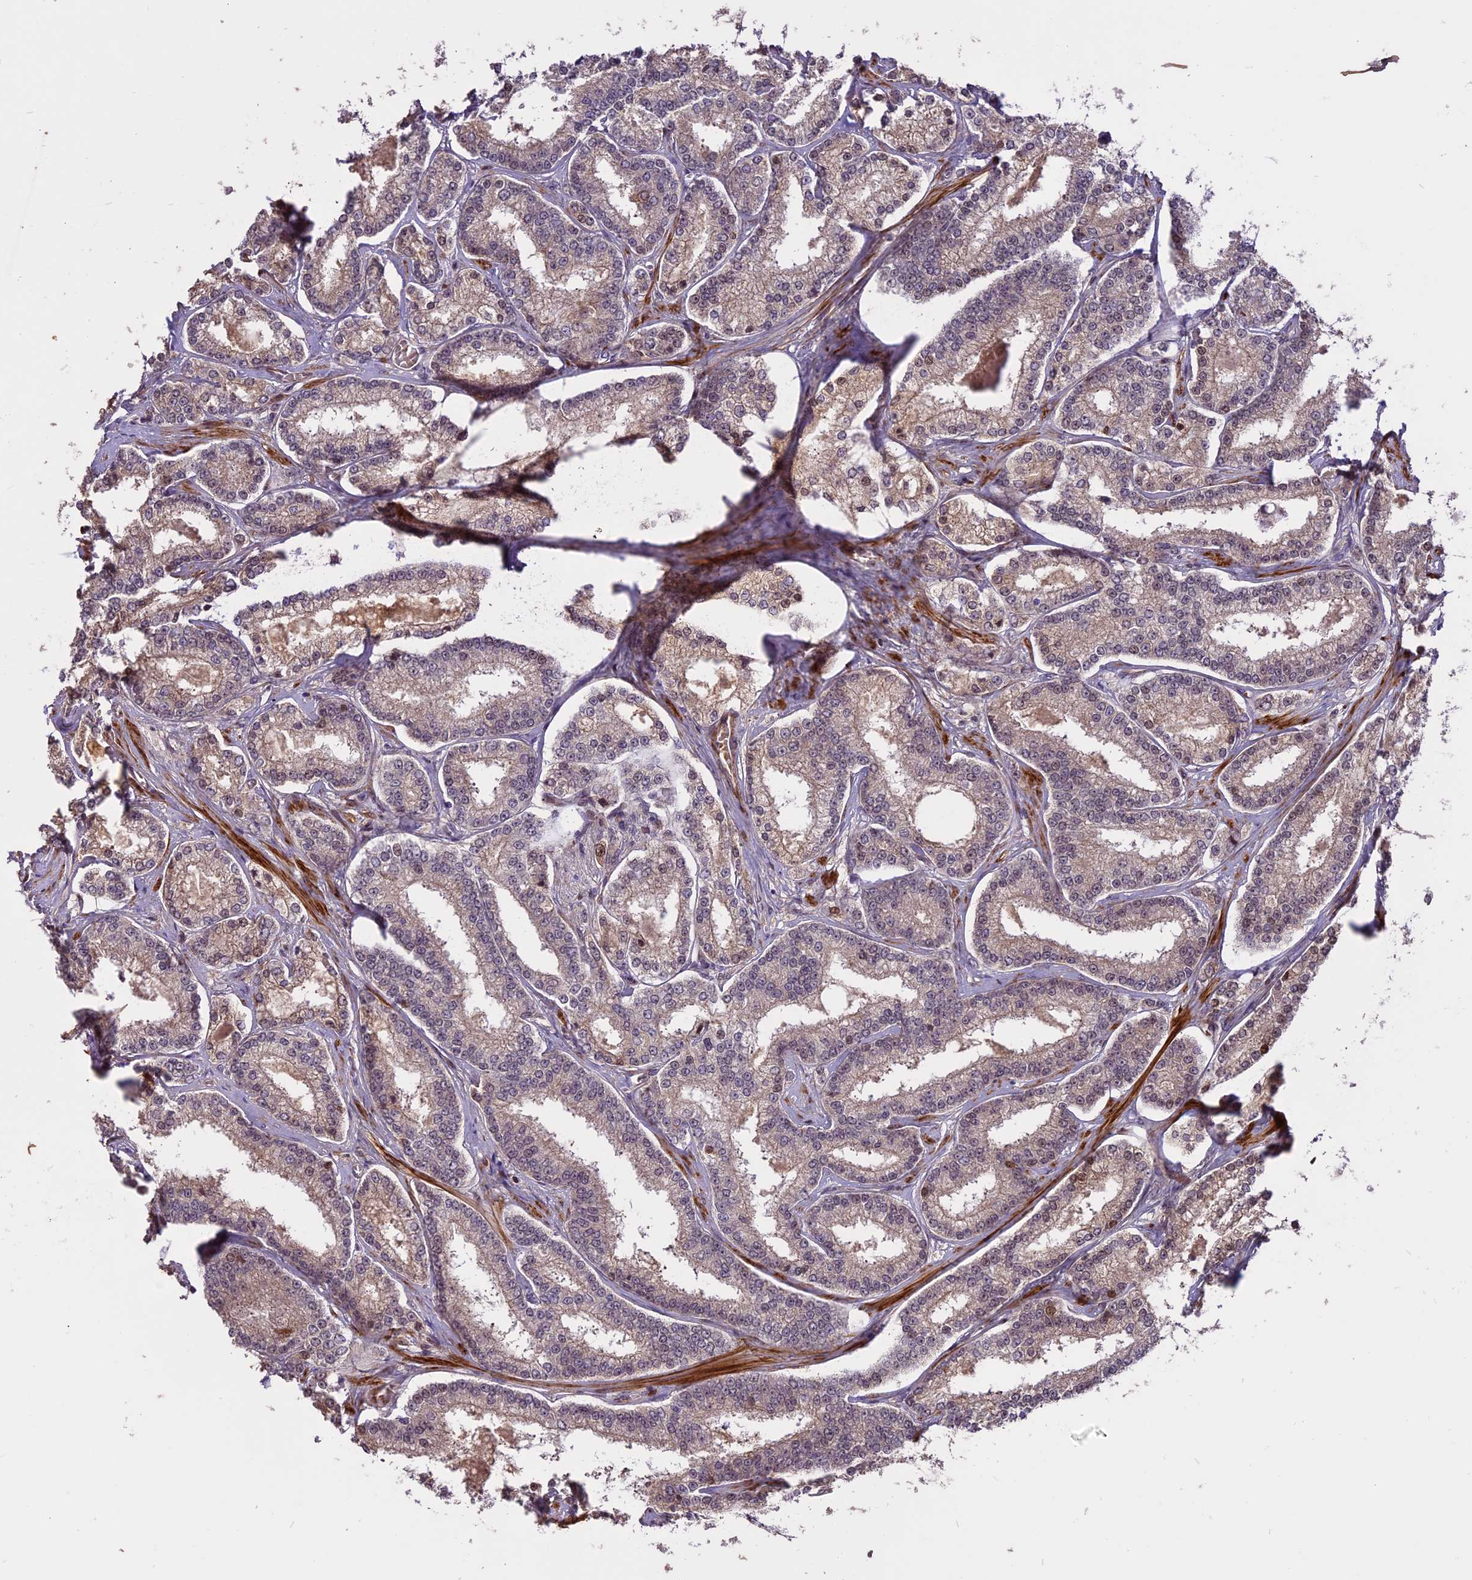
{"staining": {"intensity": "weak", "quantity": "<25%", "location": "nuclear"}, "tissue": "prostate cancer", "cell_type": "Tumor cells", "image_type": "cancer", "snomed": [{"axis": "morphology", "description": "Normal tissue, NOS"}, {"axis": "morphology", "description": "Adenocarcinoma, High grade"}, {"axis": "topography", "description": "Prostate"}], "caption": "Prostate high-grade adenocarcinoma was stained to show a protein in brown. There is no significant positivity in tumor cells.", "gene": "ENHO", "patient": {"sex": "male", "age": 83}}